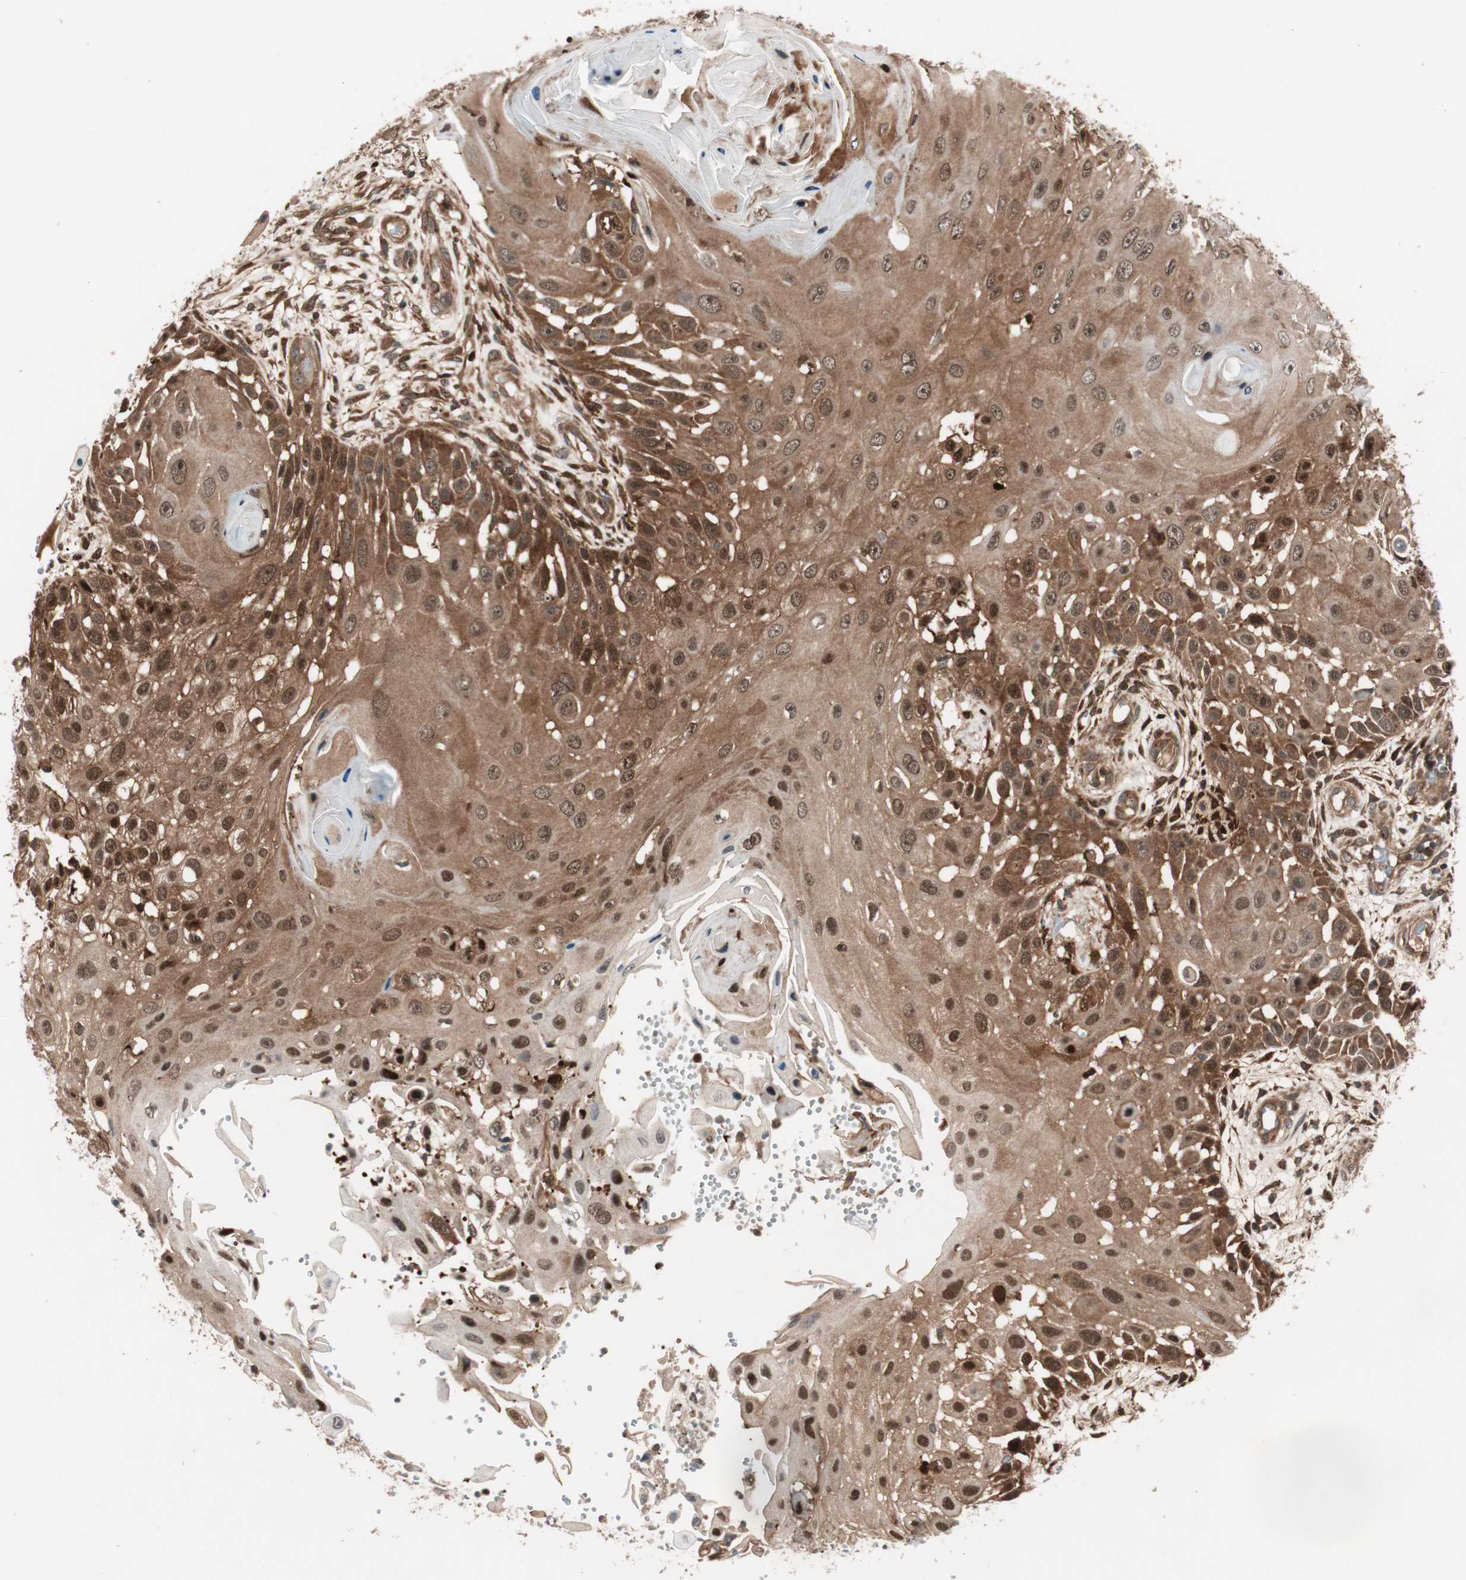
{"staining": {"intensity": "moderate", "quantity": ">75%", "location": "cytoplasmic/membranous,nuclear"}, "tissue": "skin cancer", "cell_type": "Tumor cells", "image_type": "cancer", "snomed": [{"axis": "morphology", "description": "Squamous cell carcinoma, NOS"}, {"axis": "topography", "description": "Skin"}], "caption": "IHC image of squamous cell carcinoma (skin) stained for a protein (brown), which exhibits medium levels of moderate cytoplasmic/membranous and nuclear expression in approximately >75% of tumor cells.", "gene": "PRKG2", "patient": {"sex": "female", "age": 44}}